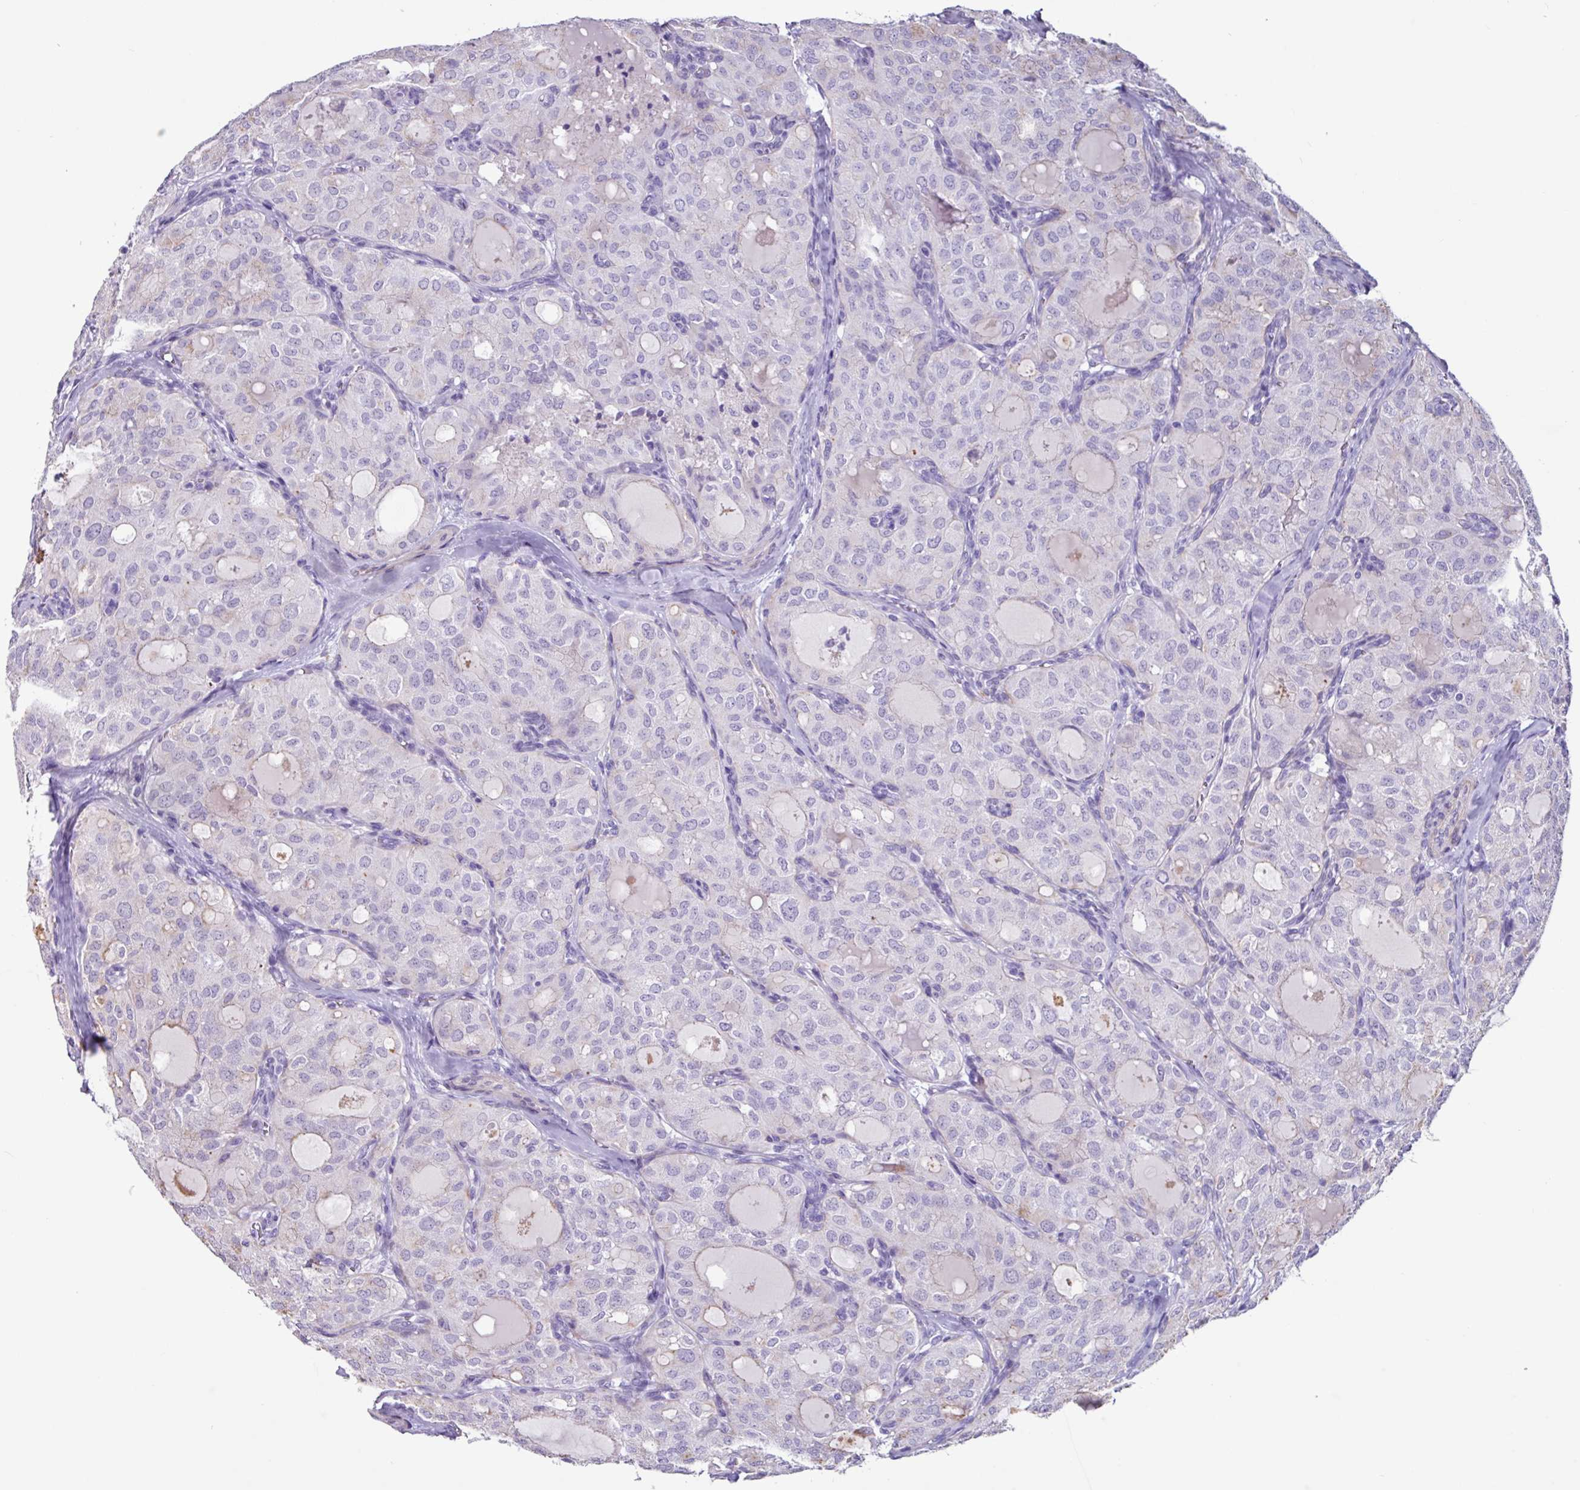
{"staining": {"intensity": "negative", "quantity": "none", "location": "none"}, "tissue": "thyroid cancer", "cell_type": "Tumor cells", "image_type": "cancer", "snomed": [{"axis": "morphology", "description": "Follicular adenoma carcinoma, NOS"}, {"axis": "topography", "description": "Thyroid gland"}], "caption": "The micrograph shows no significant staining in tumor cells of thyroid cancer.", "gene": "OTX1", "patient": {"sex": "male", "age": 75}}